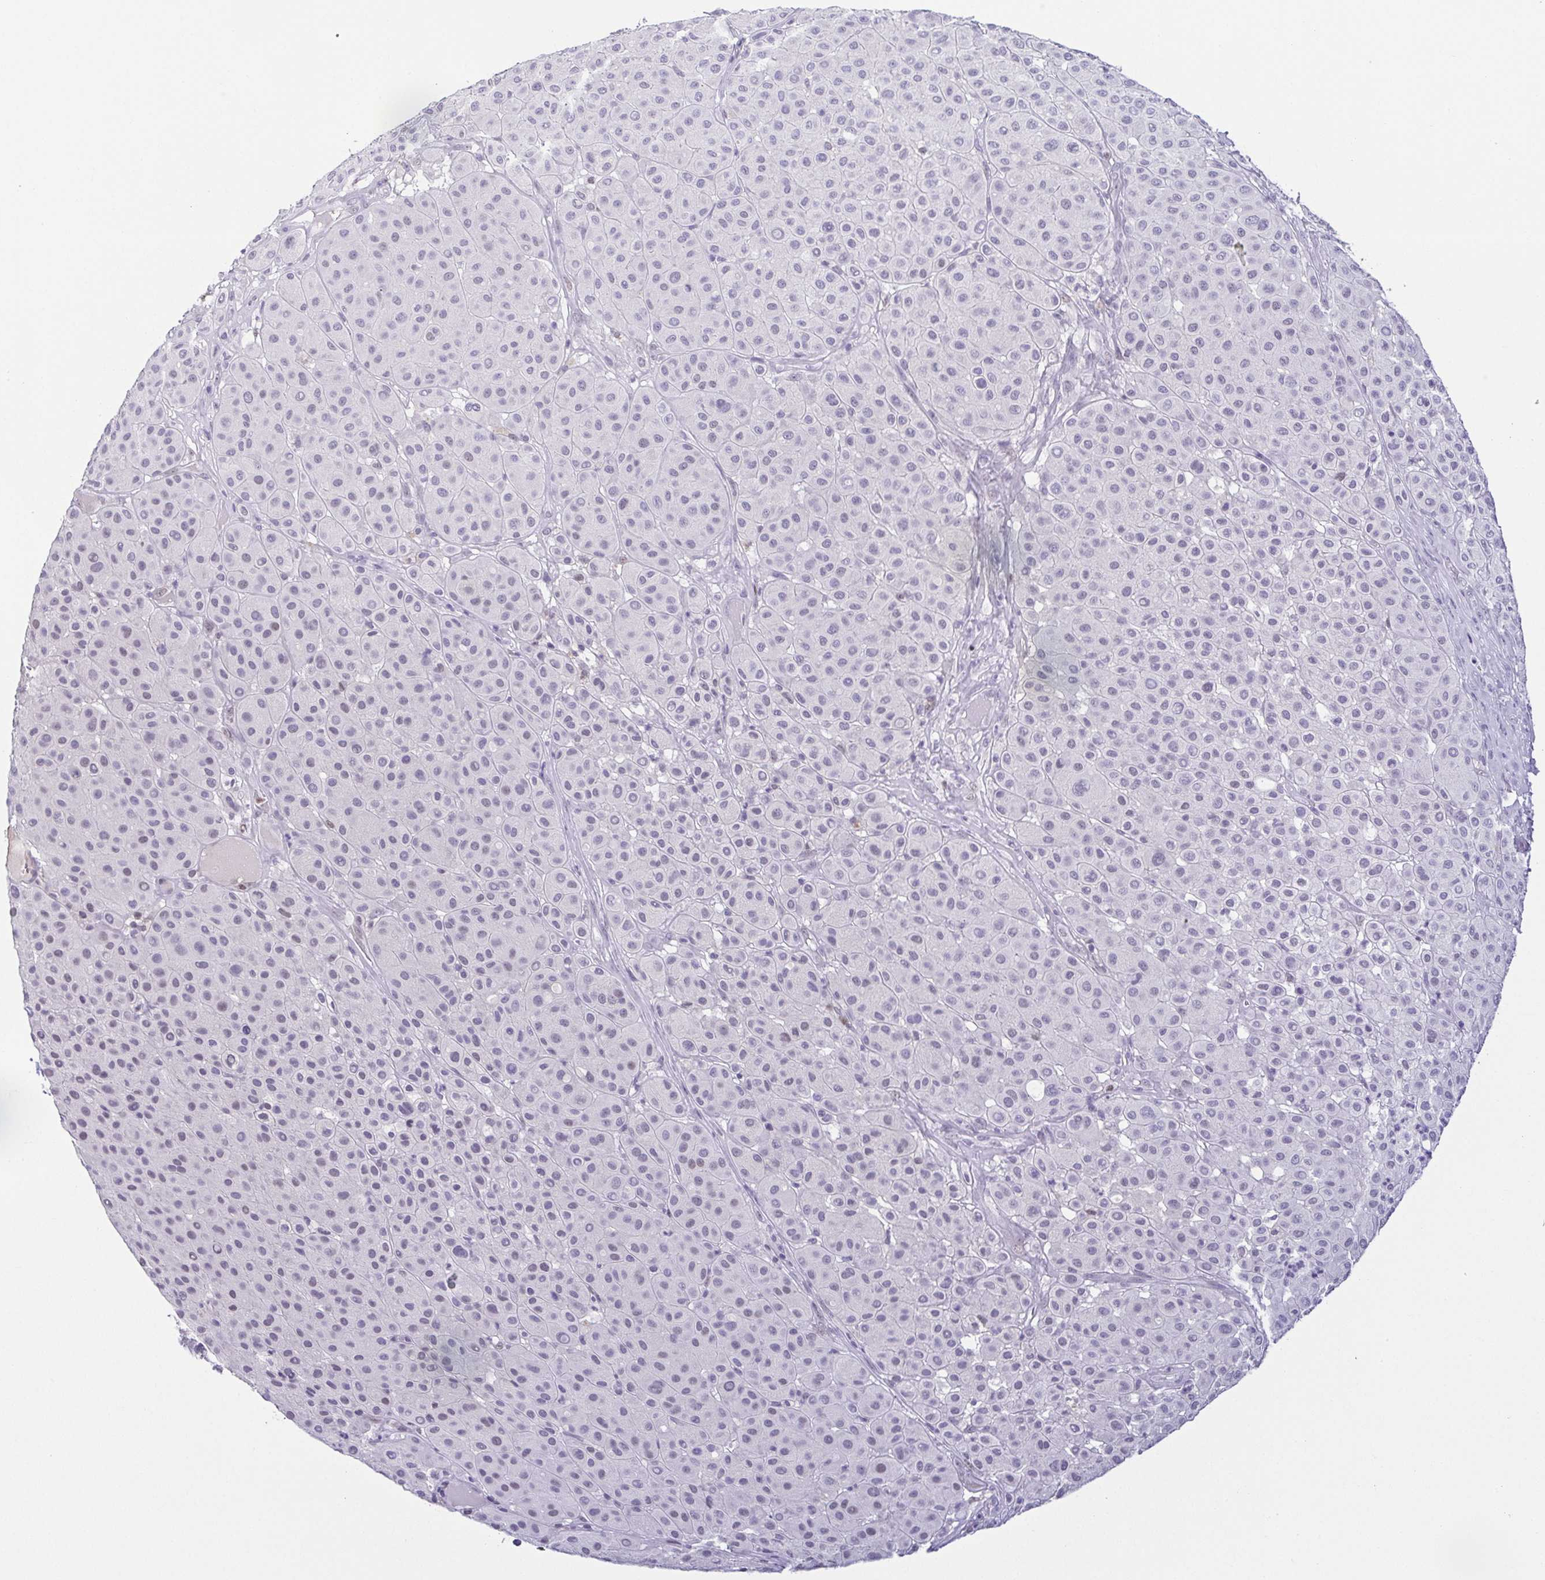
{"staining": {"intensity": "negative", "quantity": "none", "location": "none"}, "tissue": "melanoma", "cell_type": "Tumor cells", "image_type": "cancer", "snomed": [{"axis": "morphology", "description": "Malignant melanoma, Metastatic site"}, {"axis": "topography", "description": "Smooth muscle"}], "caption": "The histopathology image demonstrates no staining of tumor cells in malignant melanoma (metastatic site).", "gene": "TCF3", "patient": {"sex": "male", "age": 41}}